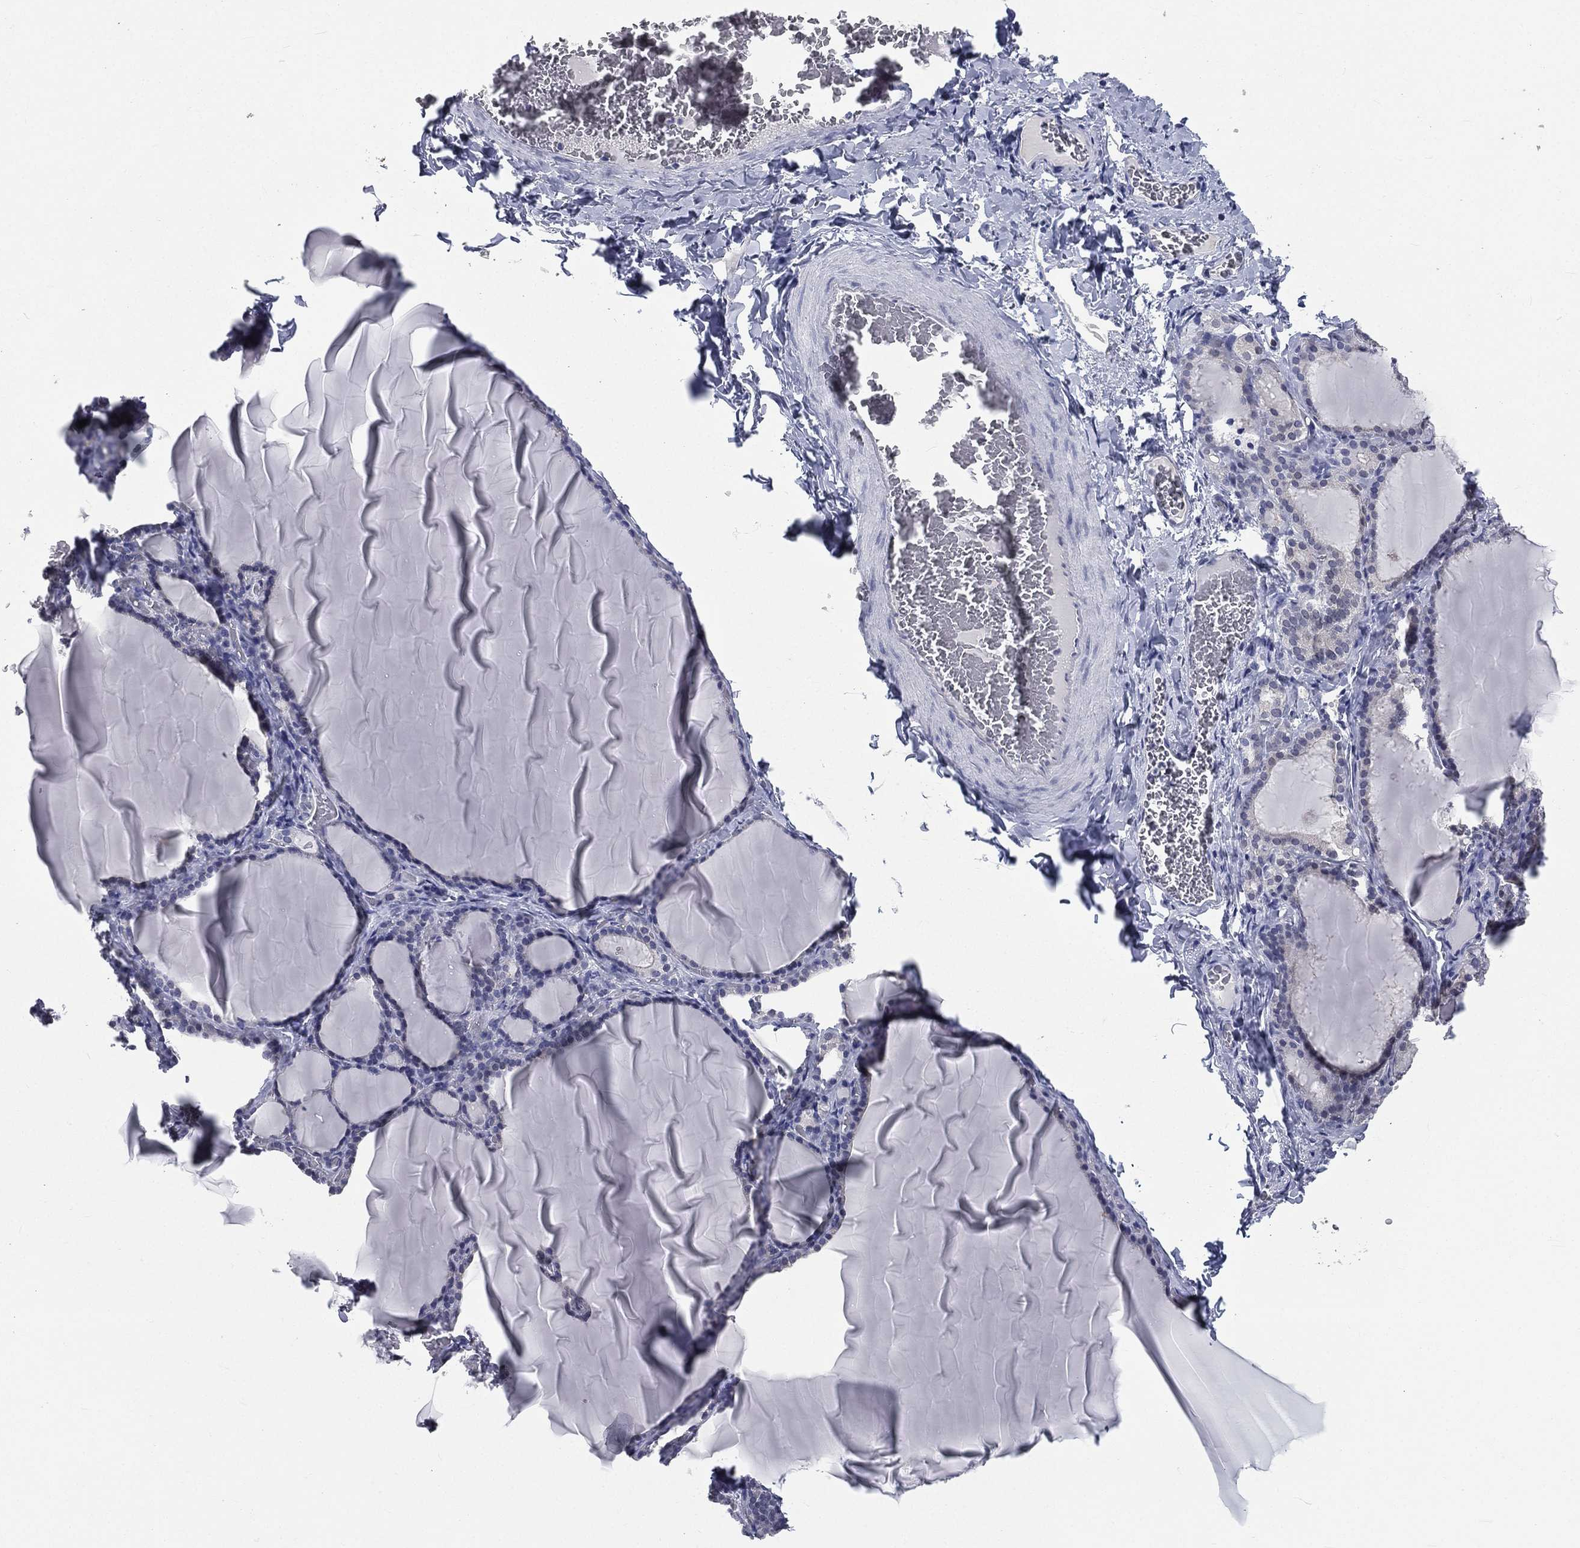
{"staining": {"intensity": "negative", "quantity": "none", "location": "none"}, "tissue": "thyroid gland", "cell_type": "Glandular cells", "image_type": "normal", "snomed": [{"axis": "morphology", "description": "Normal tissue, NOS"}, {"axis": "morphology", "description": "Hyperplasia, NOS"}, {"axis": "topography", "description": "Thyroid gland"}], "caption": "DAB (3,3'-diaminobenzidine) immunohistochemical staining of benign human thyroid gland reveals no significant staining in glandular cells.", "gene": "IFT27", "patient": {"sex": "female", "age": 27}}